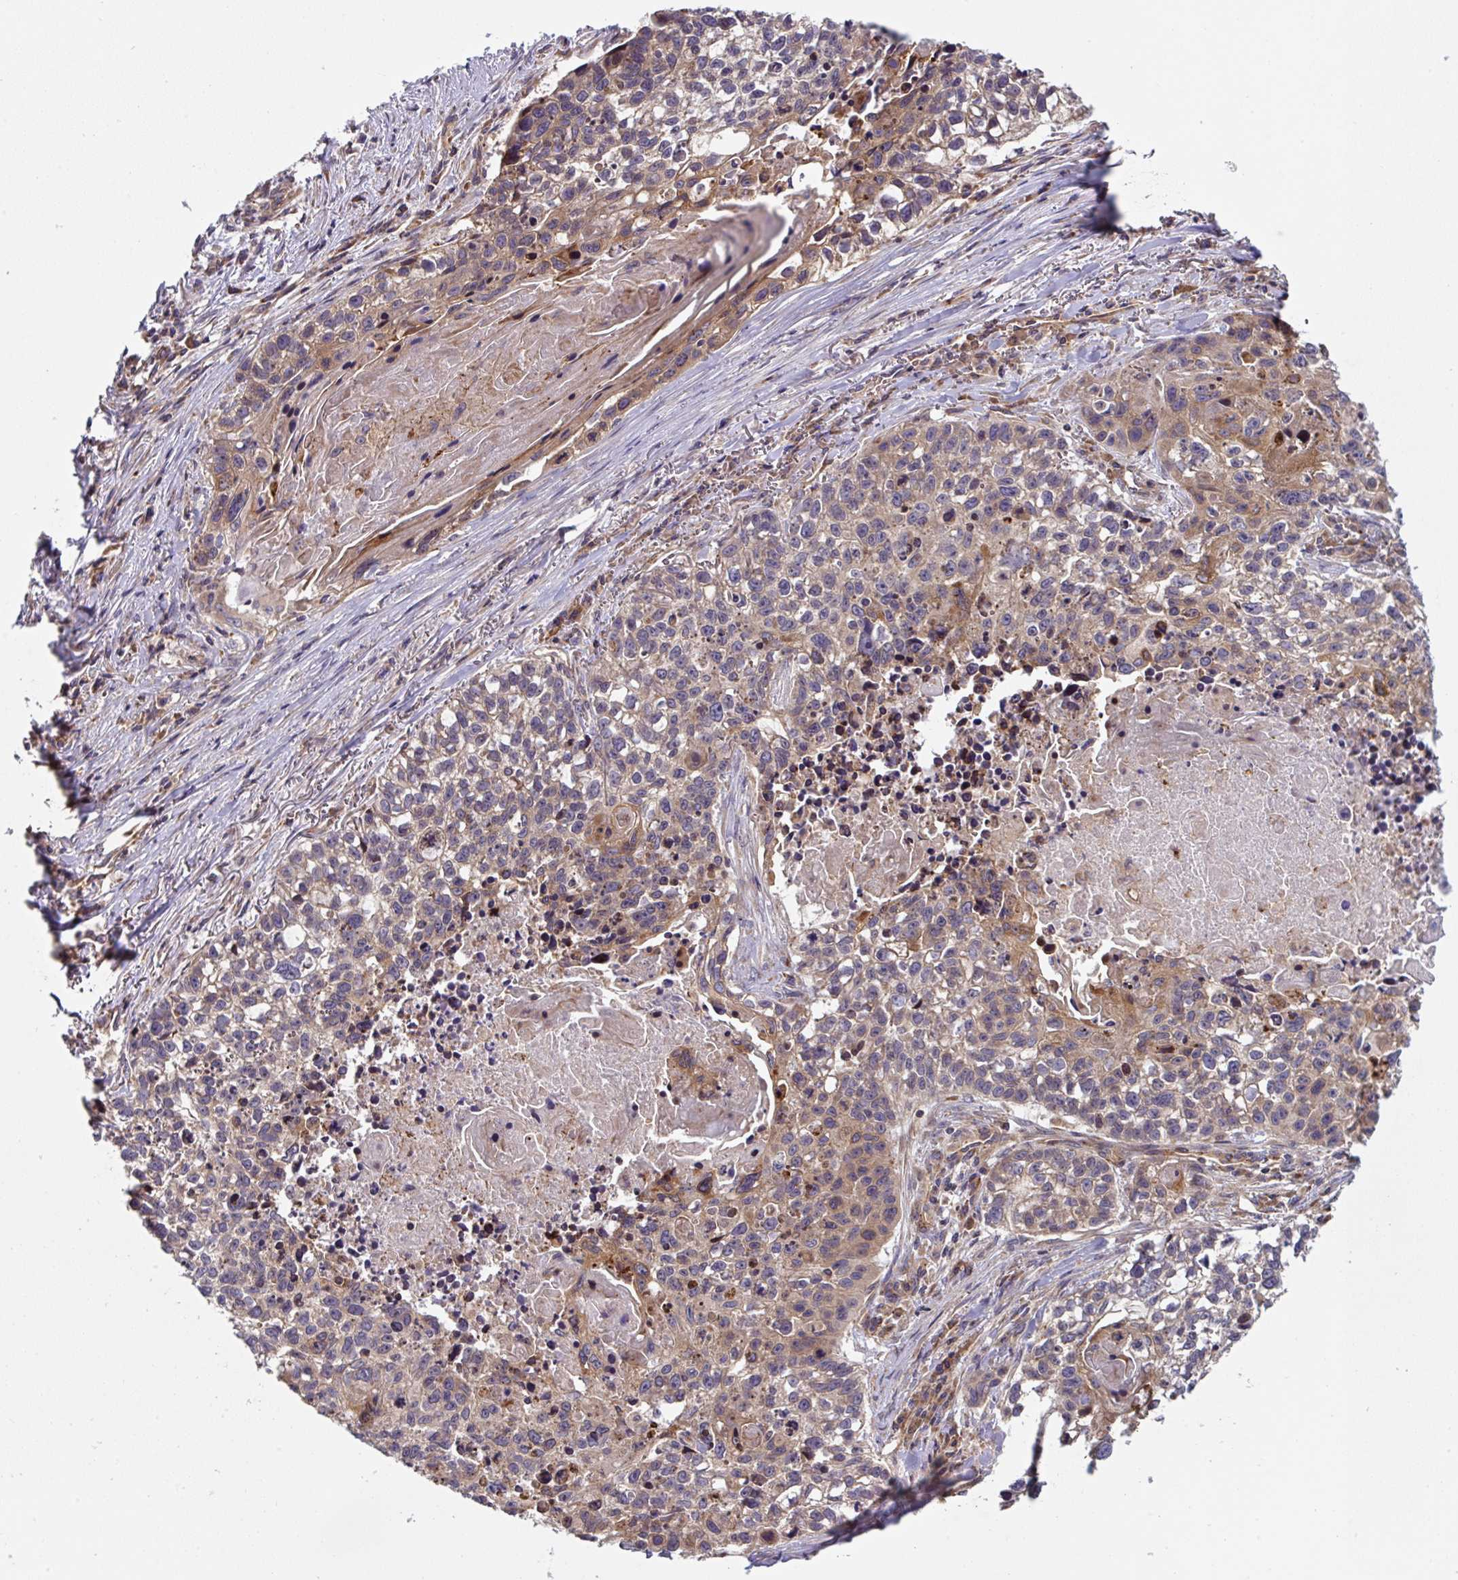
{"staining": {"intensity": "moderate", "quantity": "<25%", "location": "cytoplasmic/membranous"}, "tissue": "lung cancer", "cell_type": "Tumor cells", "image_type": "cancer", "snomed": [{"axis": "morphology", "description": "Squamous cell carcinoma, NOS"}, {"axis": "topography", "description": "Lung"}], "caption": "Tumor cells reveal low levels of moderate cytoplasmic/membranous staining in about <25% of cells in lung cancer. The staining was performed using DAB, with brown indicating positive protein expression. Nuclei are stained blue with hematoxylin.", "gene": "APOBEC3D", "patient": {"sex": "male", "age": 74}}